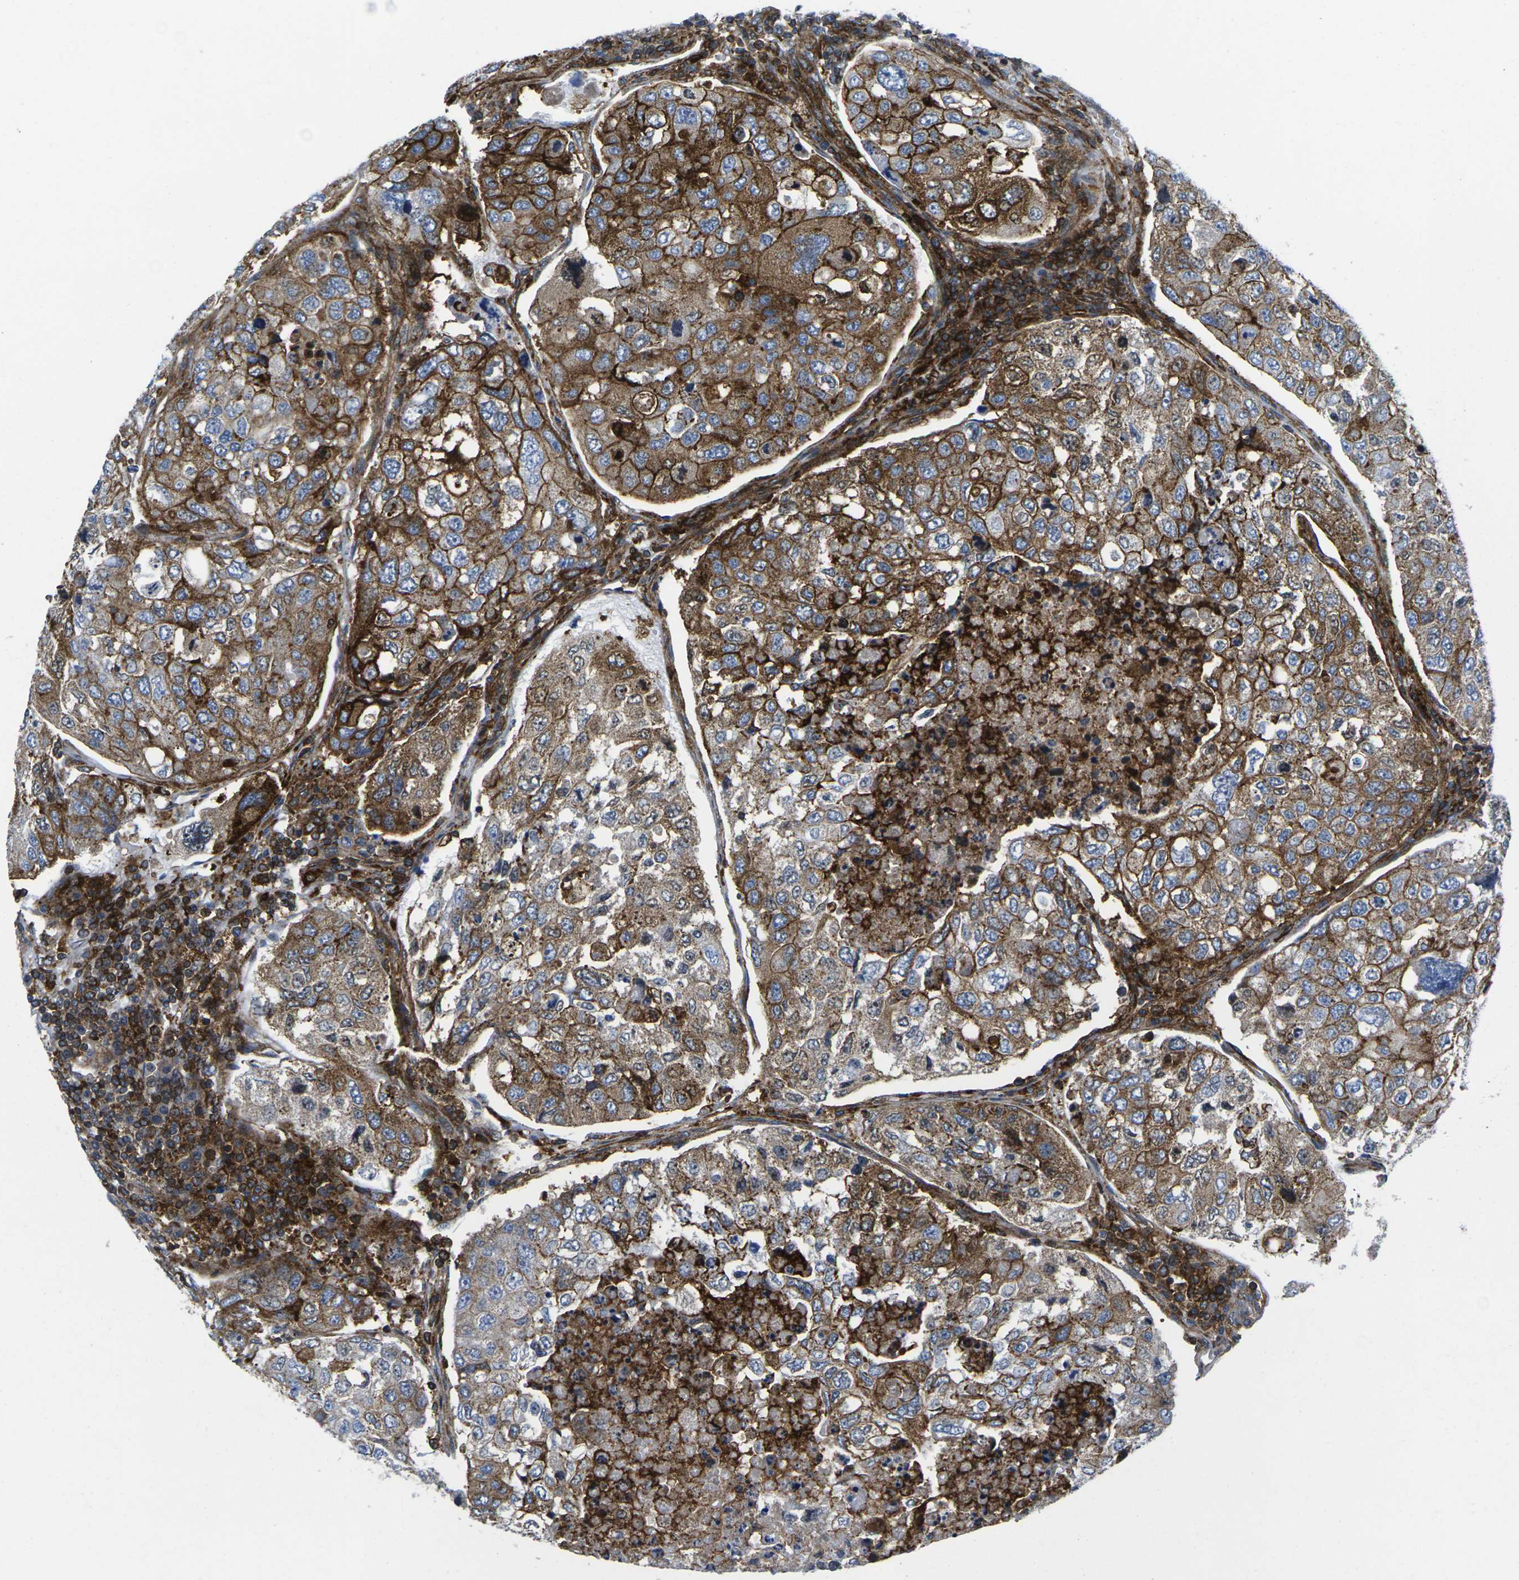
{"staining": {"intensity": "strong", "quantity": ">75%", "location": "cytoplasmic/membranous"}, "tissue": "urothelial cancer", "cell_type": "Tumor cells", "image_type": "cancer", "snomed": [{"axis": "morphology", "description": "Urothelial carcinoma, High grade"}, {"axis": "topography", "description": "Lymph node"}, {"axis": "topography", "description": "Urinary bladder"}], "caption": "Immunohistochemistry (IHC) photomicrograph of neoplastic tissue: urothelial cancer stained using IHC demonstrates high levels of strong protein expression localized specifically in the cytoplasmic/membranous of tumor cells, appearing as a cytoplasmic/membranous brown color.", "gene": "IQGAP1", "patient": {"sex": "male", "age": 51}}